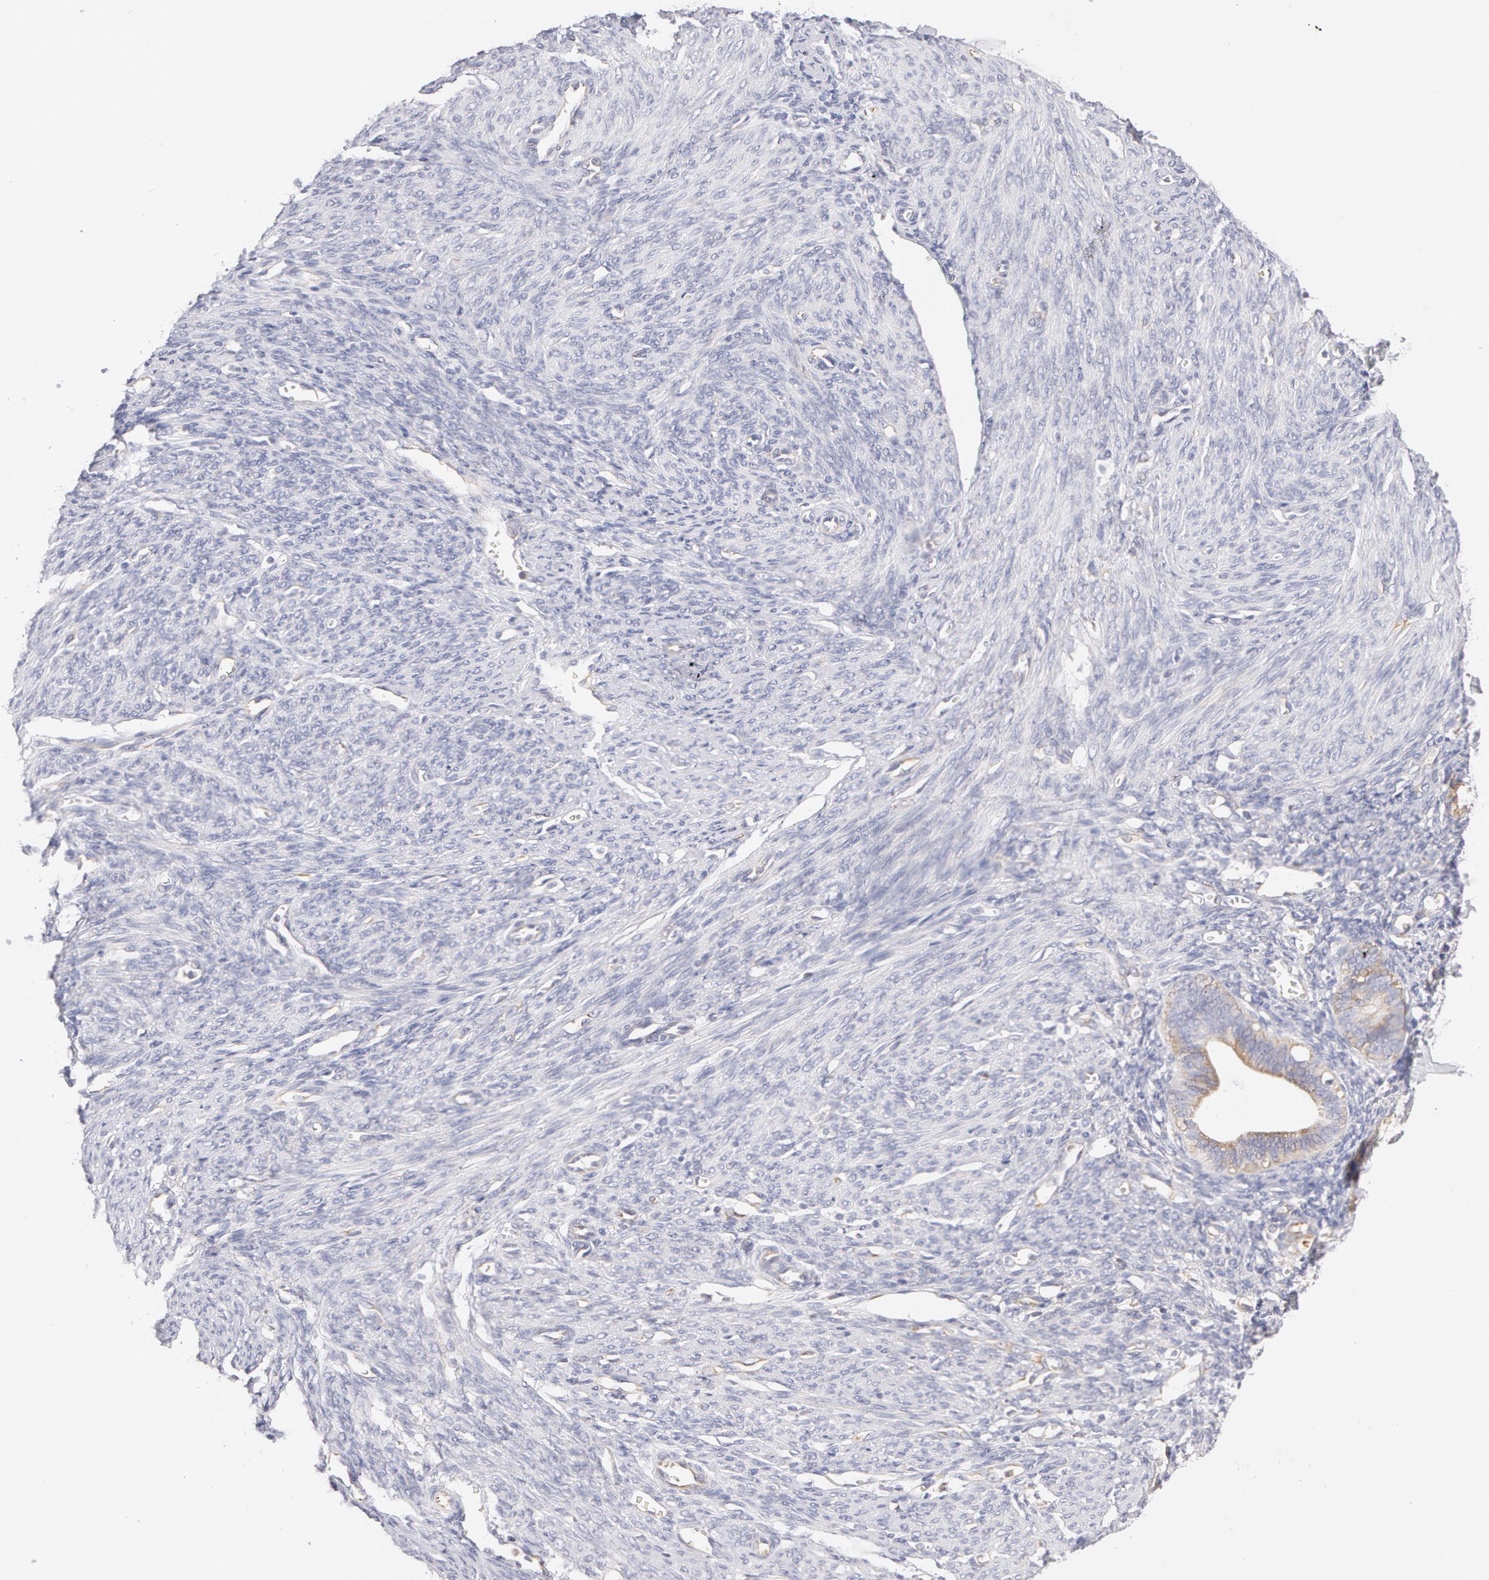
{"staining": {"intensity": "negative", "quantity": "none", "location": "none"}, "tissue": "endometrium", "cell_type": "Cells in endometrial stroma", "image_type": "normal", "snomed": [{"axis": "morphology", "description": "Normal tissue, NOS"}, {"axis": "topography", "description": "Uterus"}], "caption": "DAB (3,3'-diaminobenzidine) immunohistochemical staining of benign endometrium exhibits no significant positivity in cells in endometrial stroma.", "gene": "DDX3X", "patient": {"sex": "female", "age": 83}}